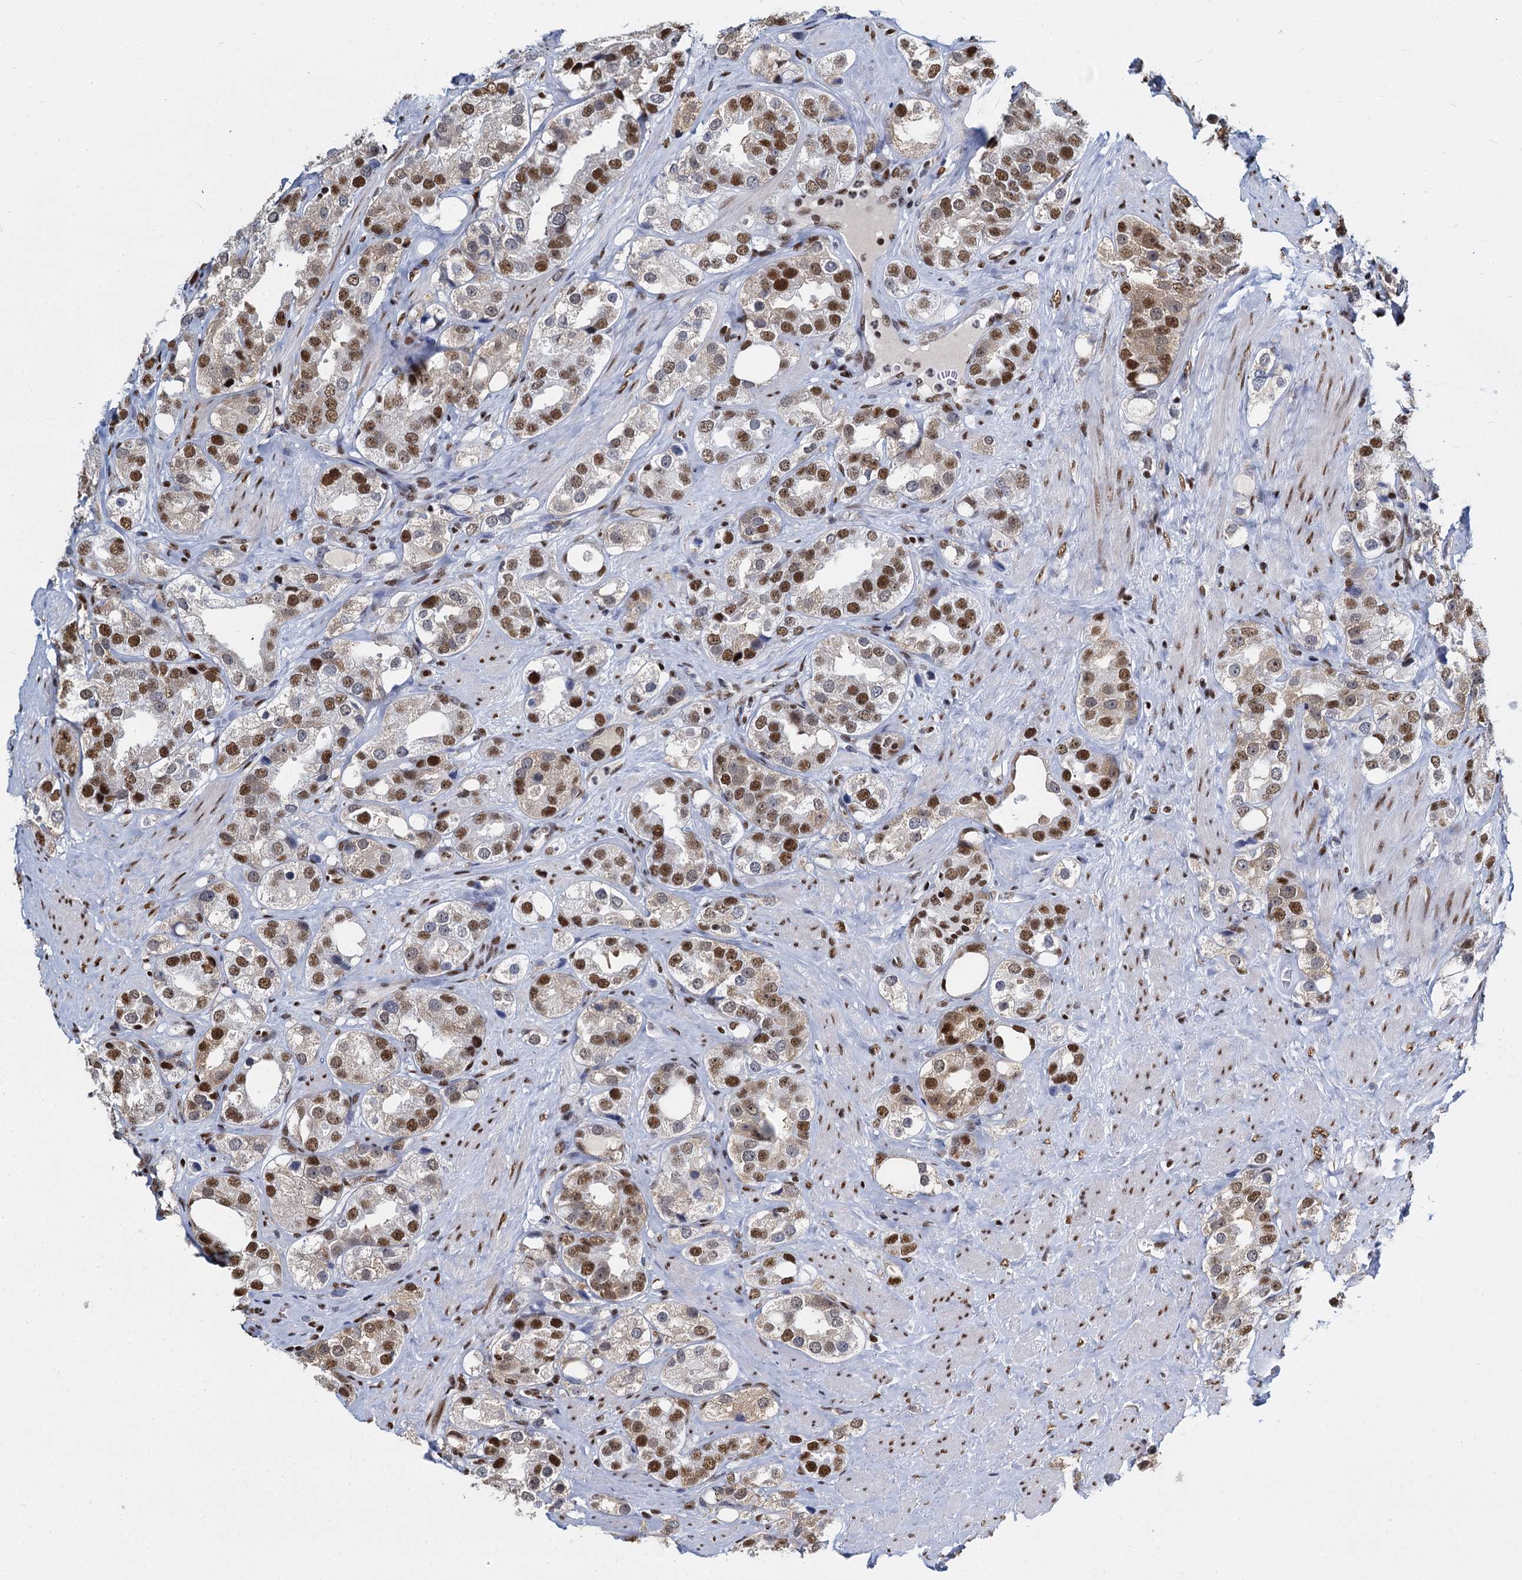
{"staining": {"intensity": "strong", "quantity": "25%-75%", "location": "nuclear"}, "tissue": "prostate cancer", "cell_type": "Tumor cells", "image_type": "cancer", "snomed": [{"axis": "morphology", "description": "Adenocarcinoma, NOS"}, {"axis": "topography", "description": "Prostate"}], "caption": "IHC photomicrograph of neoplastic tissue: human prostate cancer (adenocarcinoma) stained using immunohistochemistry (IHC) reveals high levels of strong protein expression localized specifically in the nuclear of tumor cells, appearing as a nuclear brown color.", "gene": "DCPS", "patient": {"sex": "male", "age": 79}}